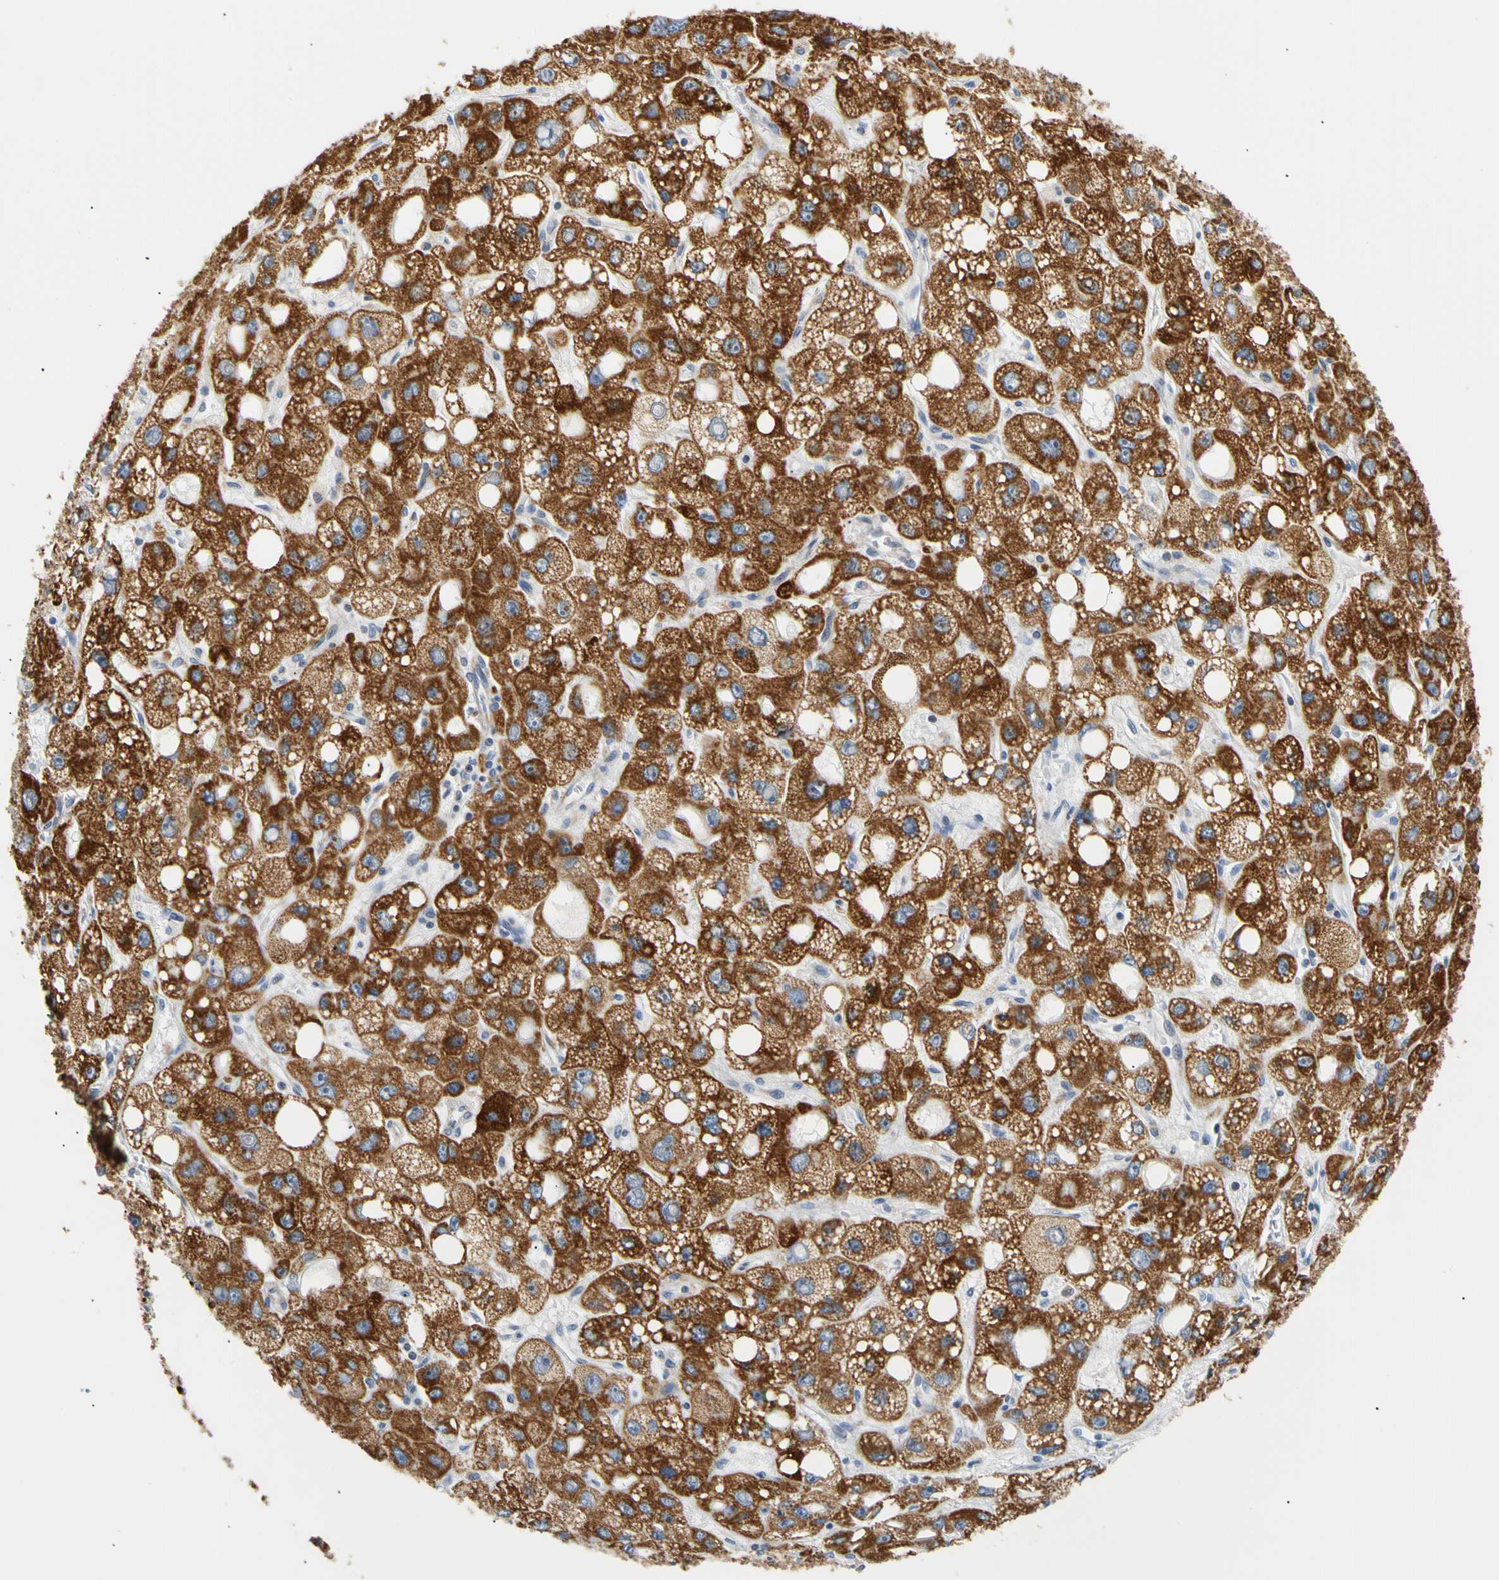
{"staining": {"intensity": "strong", "quantity": ">75%", "location": "cytoplasmic/membranous"}, "tissue": "liver cancer", "cell_type": "Tumor cells", "image_type": "cancer", "snomed": [{"axis": "morphology", "description": "Carcinoma, Hepatocellular, NOS"}, {"axis": "topography", "description": "Liver"}], "caption": "This histopathology image exhibits immunohistochemistry (IHC) staining of hepatocellular carcinoma (liver), with high strong cytoplasmic/membranous staining in about >75% of tumor cells.", "gene": "ACAT1", "patient": {"sex": "male", "age": 55}}